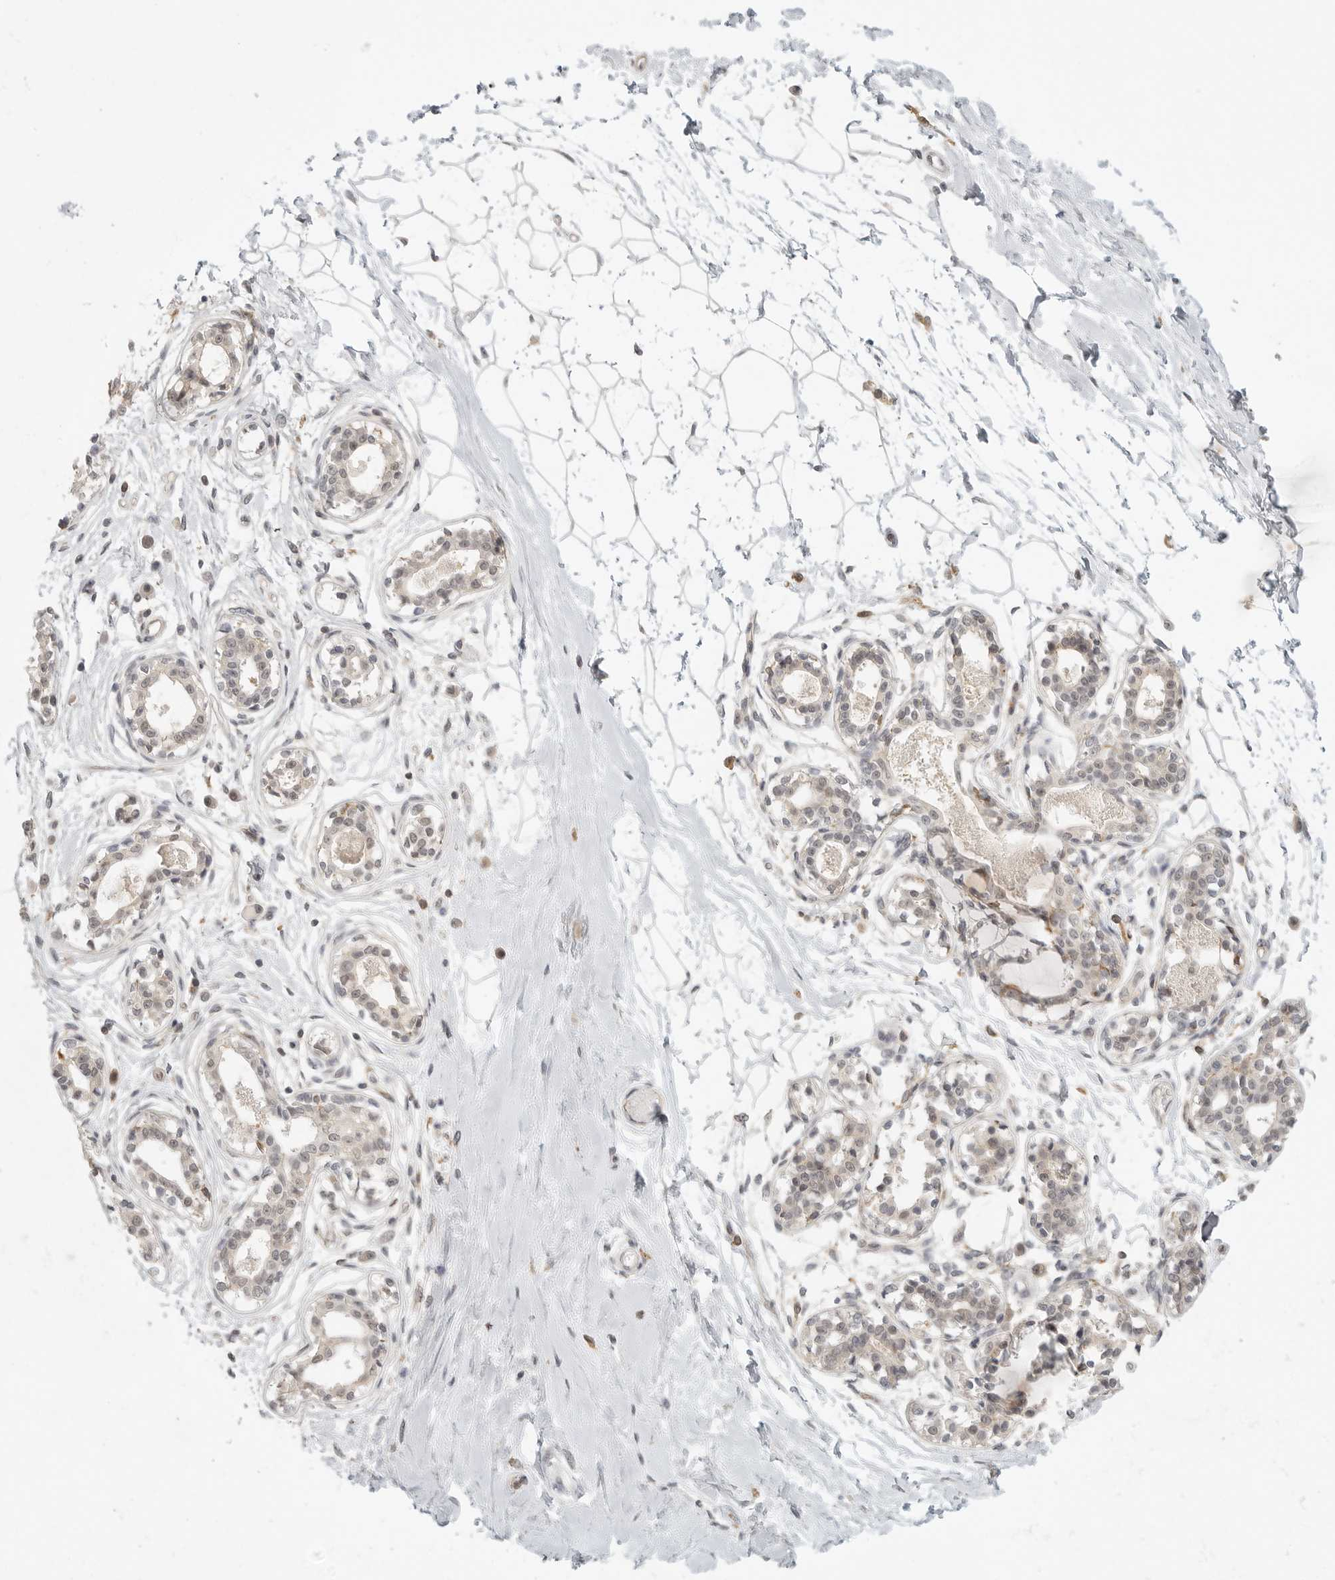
{"staining": {"intensity": "negative", "quantity": "none", "location": "none"}, "tissue": "breast", "cell_type": "Adipocytes", "image_type": "normal", "snomed": [{"axis": "morphology", "description": "Normal tissue, NOS"}, {"axis": "topography", "description": "Breast"}], "caption": "Immunohistochemistry (IHC) histopathology image of normal breast: human breast stained with DAB (3,3'-diaminobenzidine) reveals no significant protein positivity in adipocytes.", "gene": "DBNL", "patient": {"sex": "female", "age": 45}}